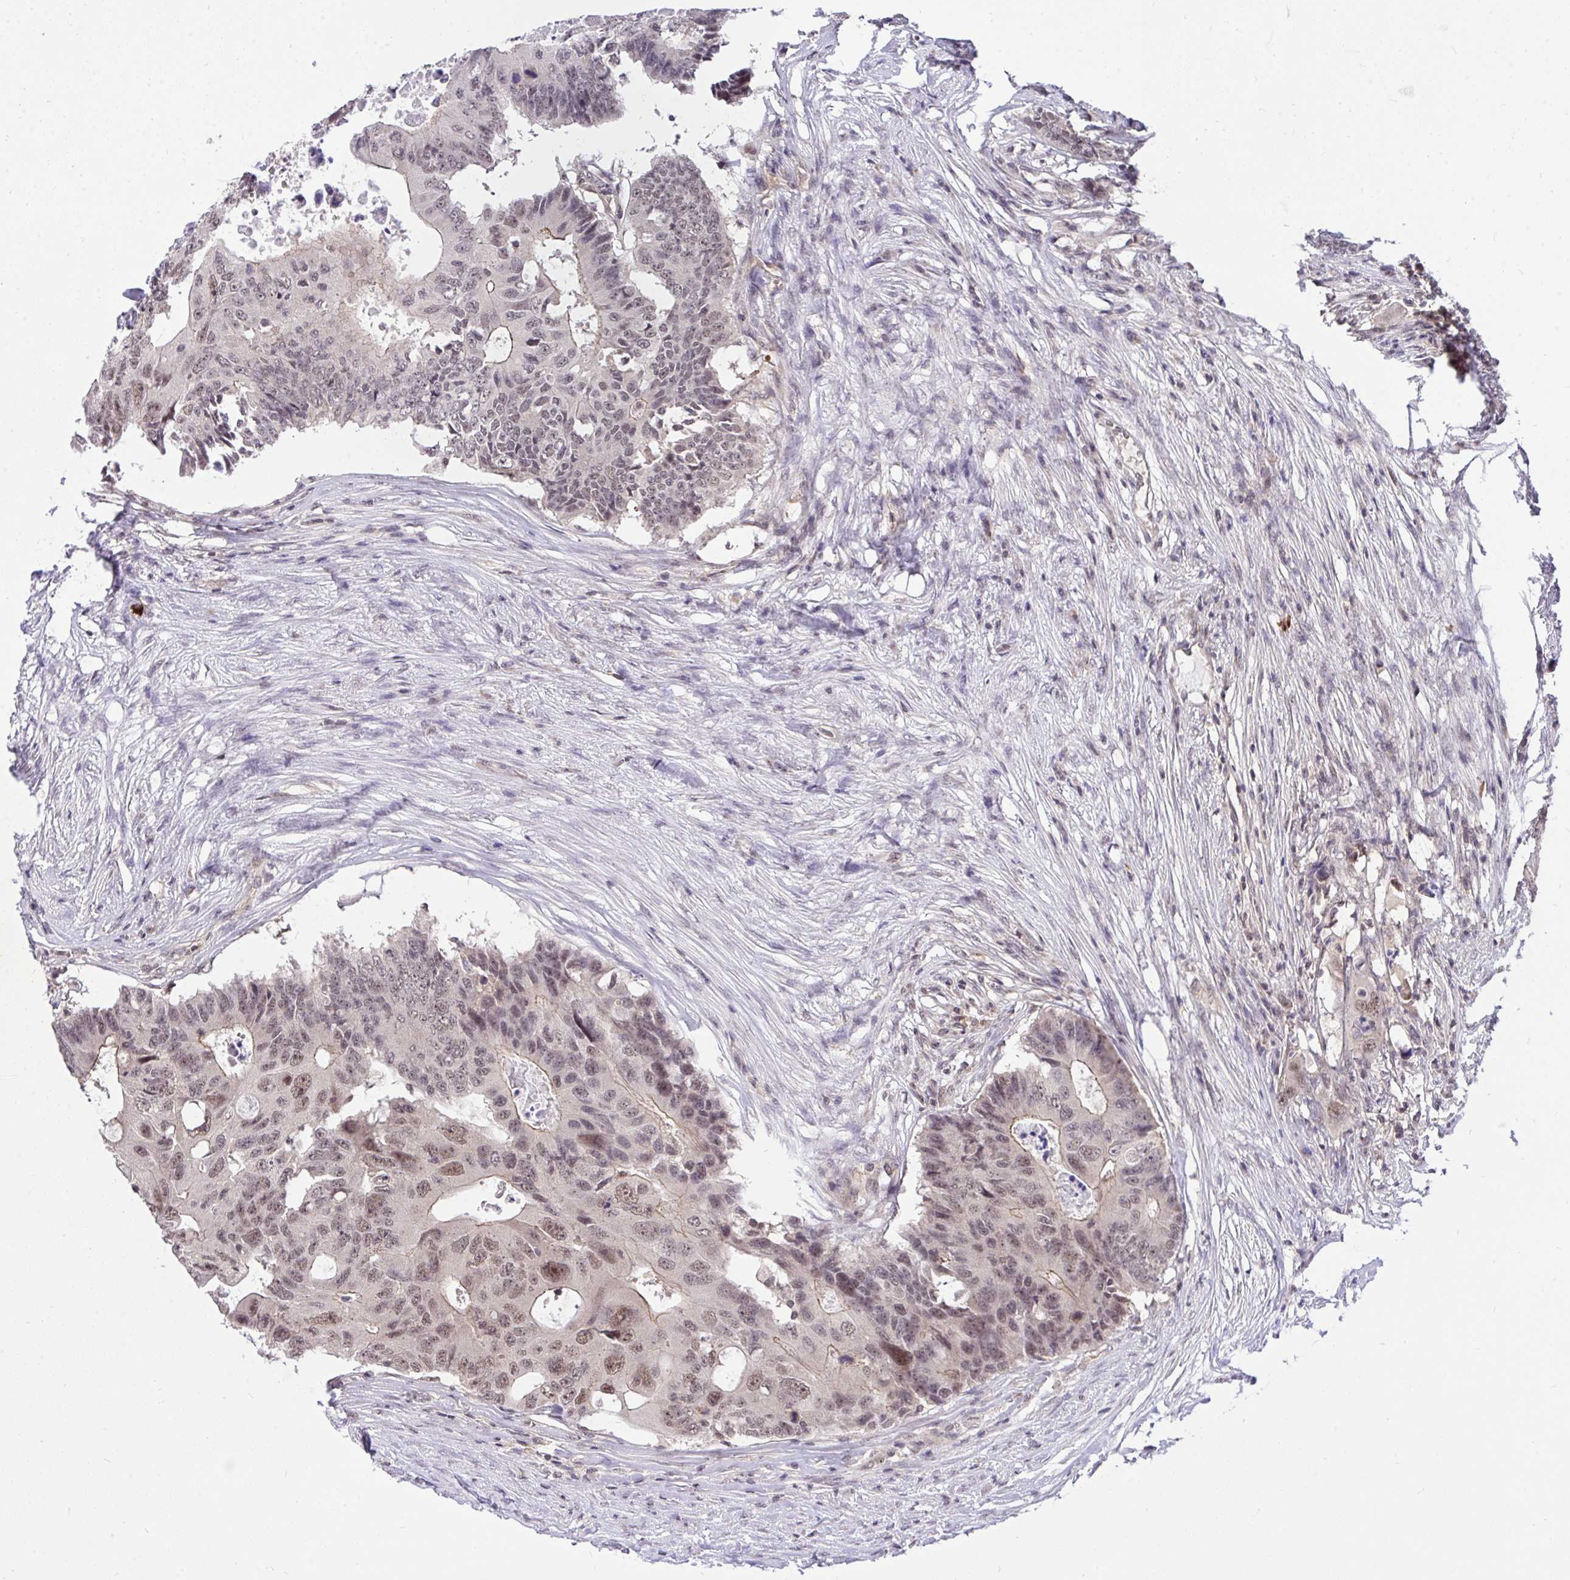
{"staining": {"intensity": "weak", "quantity": "25%-75%", "location": "nuclear"}, "tissue": "colorectal cancer", "cell_type": "Tumor cells", "image_type": "cancer", "snomed": [{"axis": "morphology", "description": "Adenocarcinoma, NOS"}, {"axis": "topography", "description": "Colon"}], "caption": "Adenocarcinoma (colorectal) stained with DAB immunohistochemistry shows low levels of weak nuclear staining in approximately 25%-75% of tumor cells.", "gene": "PPP1CA", "patient": {"sex": "male", "age": 71}}